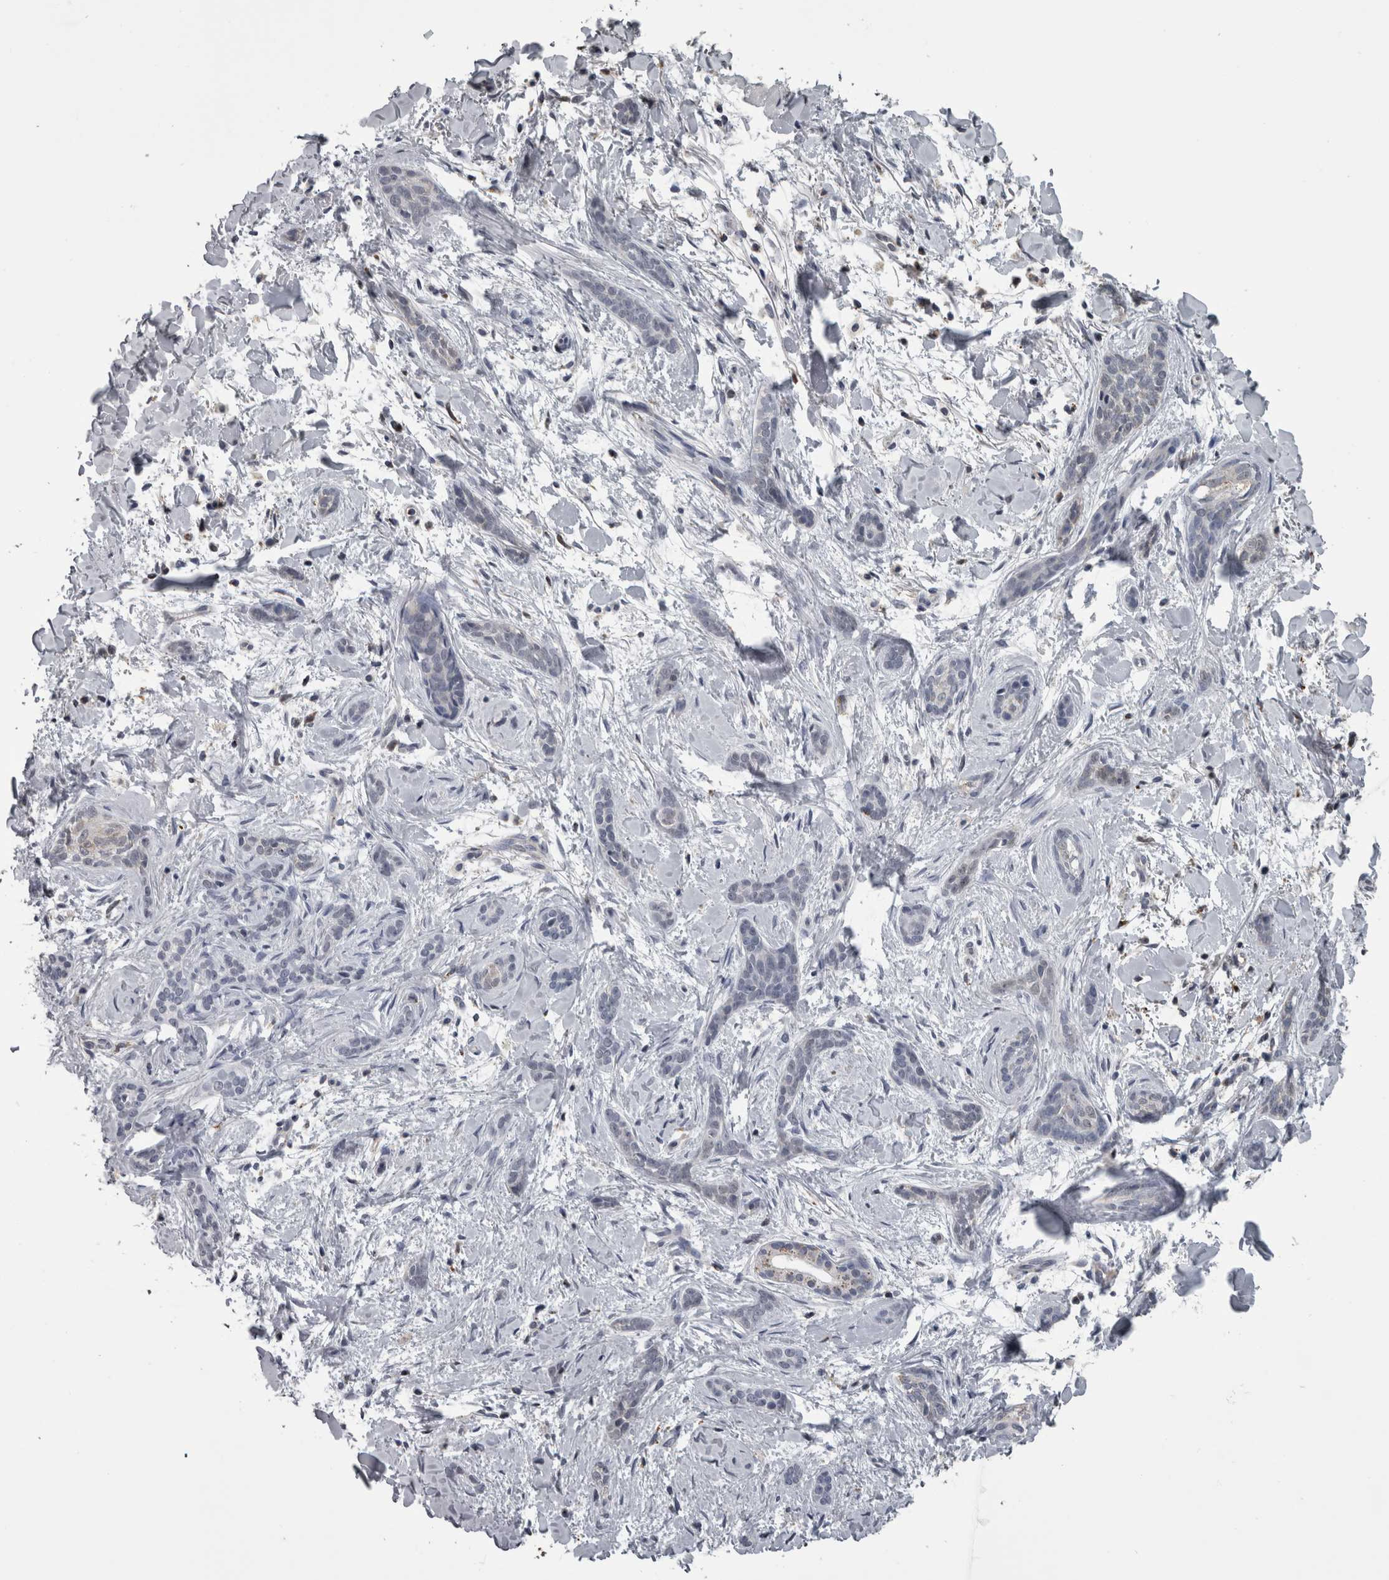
{"staining": {"intensity": "negative", "quantity": "none", "location": "none"}, "tissue": "skin cancer", "cell_type": "Tumor cells", "image_type": "cancer", "snomed": [{"axis": "morphology", "description": "Basal cell carcinoma"}, {"axis": "morphology", "description": "Adnexal tumor, benign"}, {"axis": "topography", "description": "Skin"}], "caption": "Immunohistochemistry (IHC) micrograph of neoplastic tissue: human skin cancer stained with DAB reveals no significant protein expression in tumor cells.", "gene": "NAAA", "patient": {"sex": "female", "age": 42}}